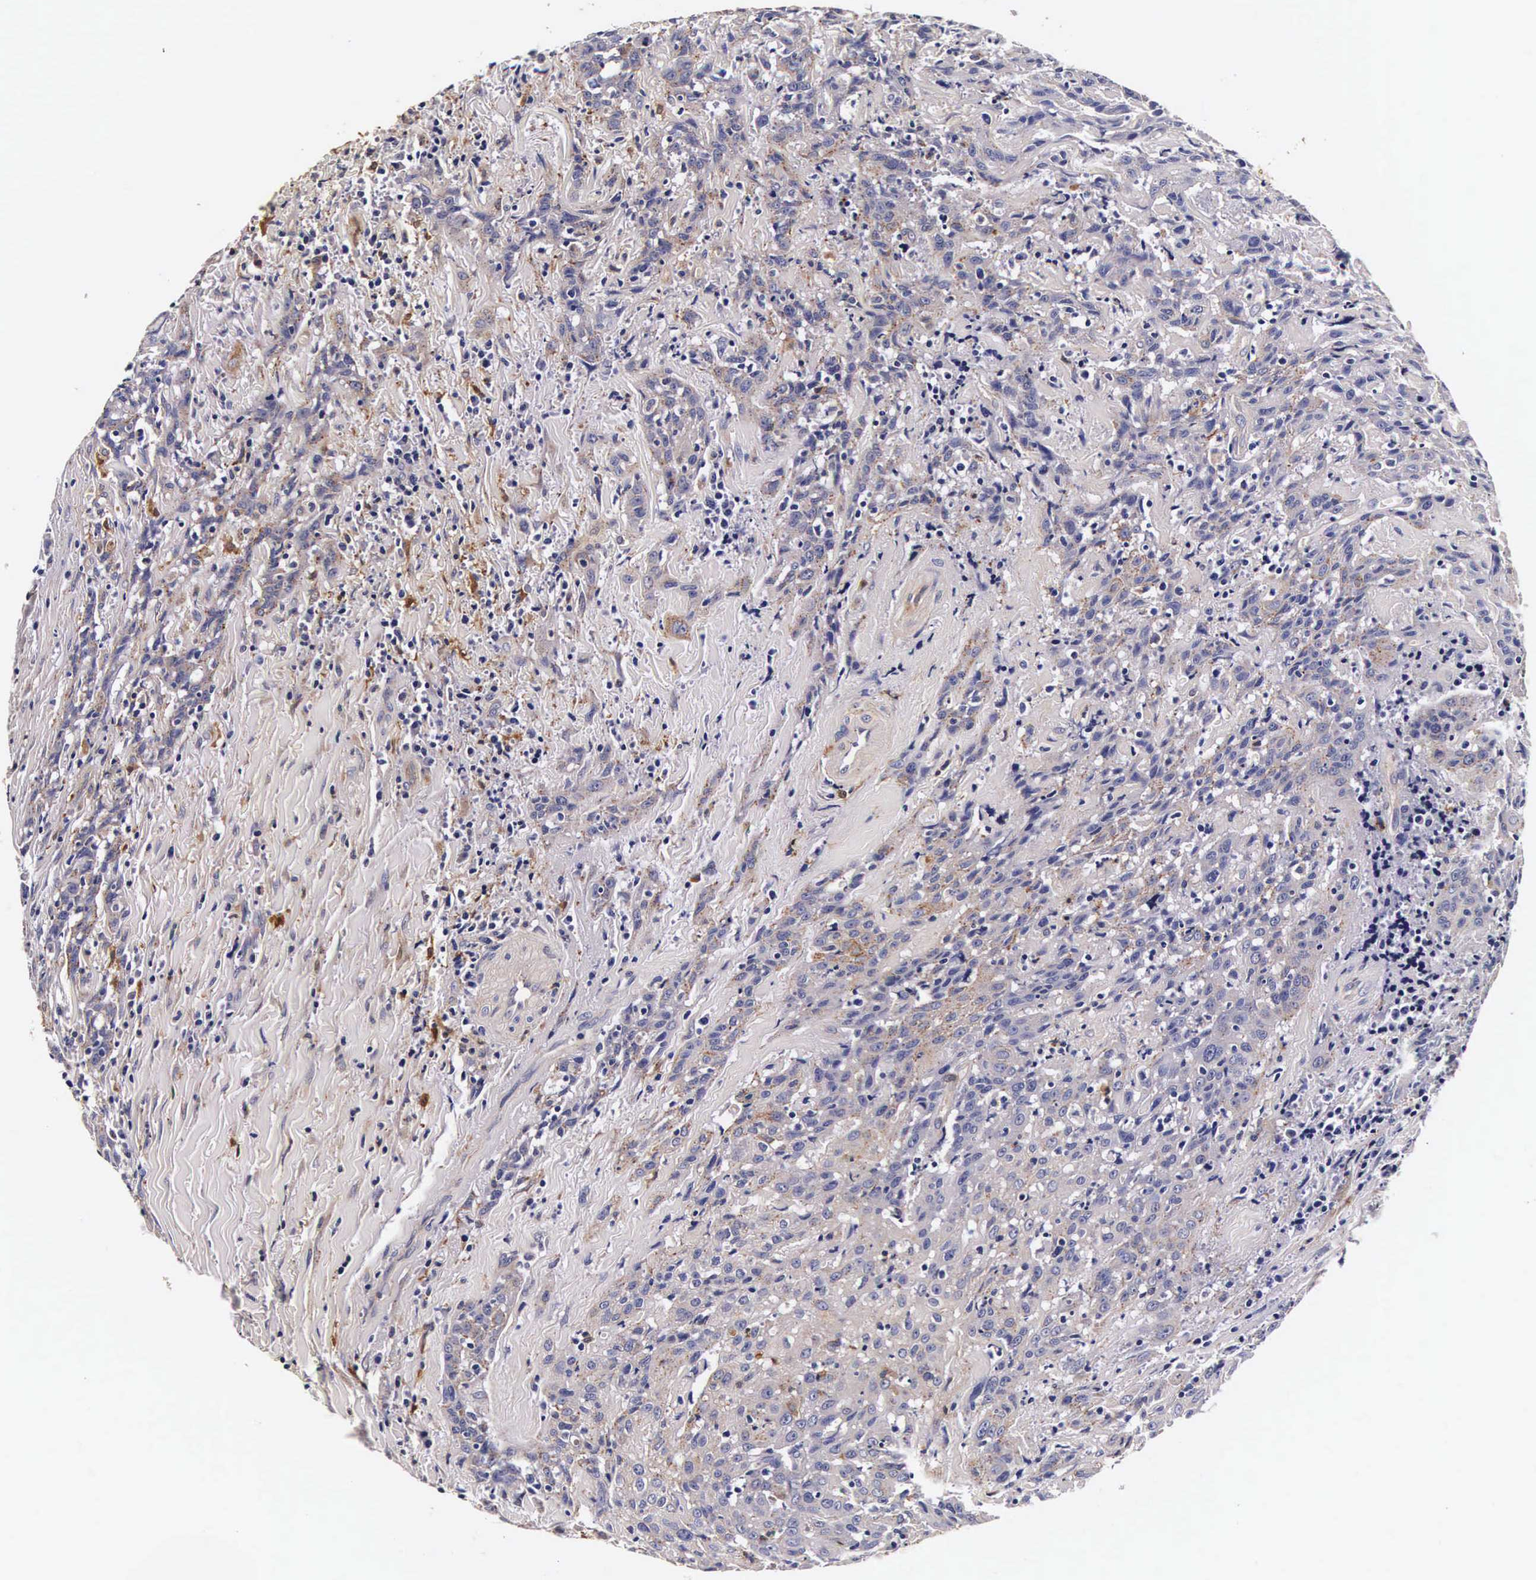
{"staining": {"intensity": "moderate", "quantity": "25%-75%", "location": "cytoplasmic/membranous"}, "tissue": "head and neck cancer", "cell_type": "Tumor cells", "image_type": "cancer", "snomed": [{"axis": "morphology", "description": "Squamous cell carcinoma, NOS"}, {"axis": "topography", "description": "Oral tissue"}, {"axis": "topography", "description": "Head-Neck"}], "caption": "Head and neck cancer (squamous cell carcinoma) stained for a protein displays moderate cytoplasmic/membranous positivity in tumor cells. The staining is performed using DAB brown chromogen to label protein expression. The nuclei are counter-stained blue using hematoxylin.", "gene": "CTSB", "patient": {"sex": "female", "age": 82}}